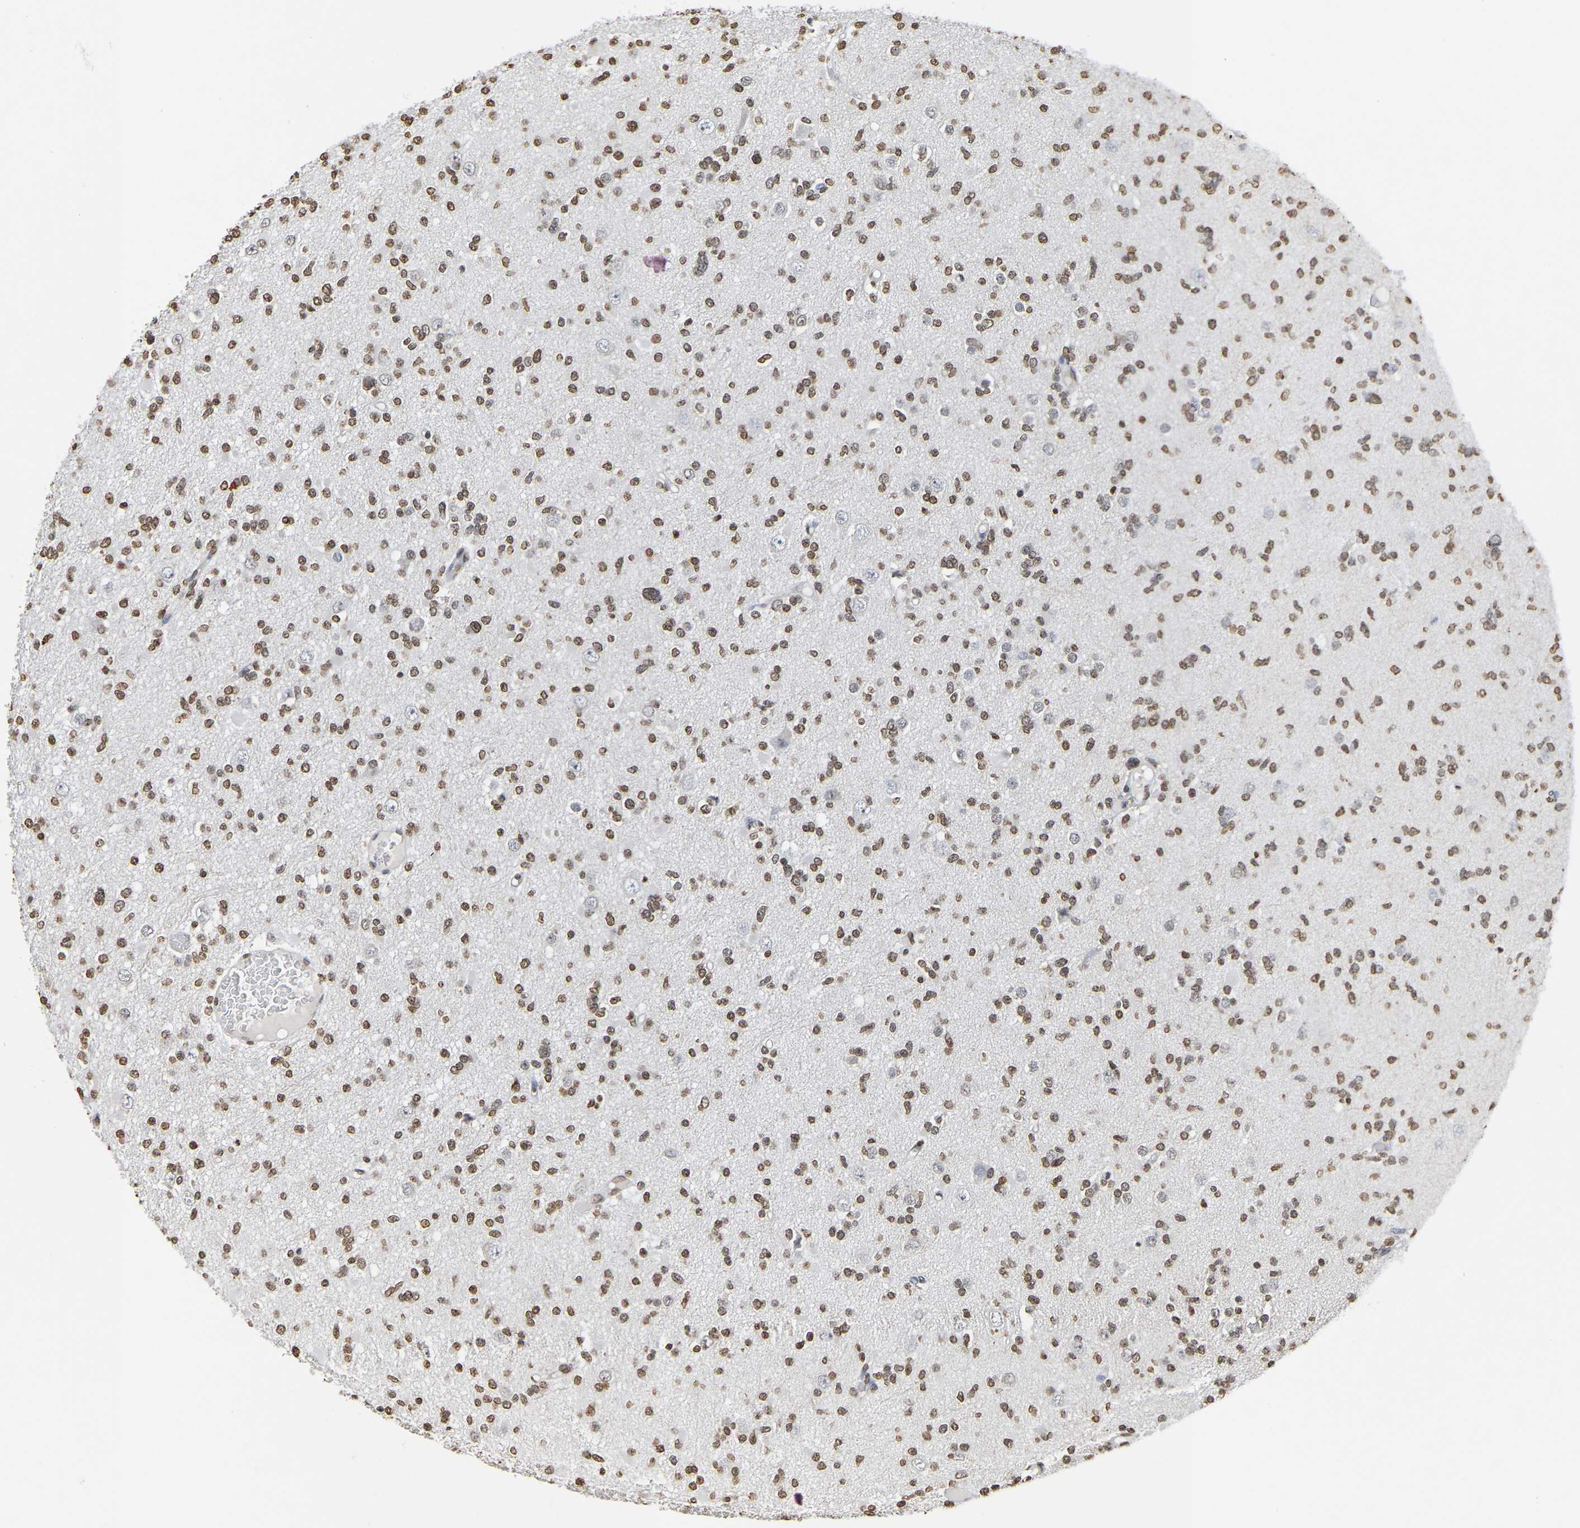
{"staining": {"intensity": "moderate", "quantity": ">75%", "location": "nuclear"}, "tissue": "glioma", "cell_type": "Tumor cells", "image_type": "cancer", "snomed": [{"axis": "morphology", "description": "Glioma, malignant, Low grade"}, {"axis": "topography", "description": "Brain"}], "caption": "High-magnification brightfield microscopy of glioma stained with DAB (brown) and counterstained with hematoxylin (blue). tumor cells exhibit moderate nuclear positivity is present in approximately>75% of cells.", "gene": "ATF4", "patient": {"sex": "female", "age": 22}}